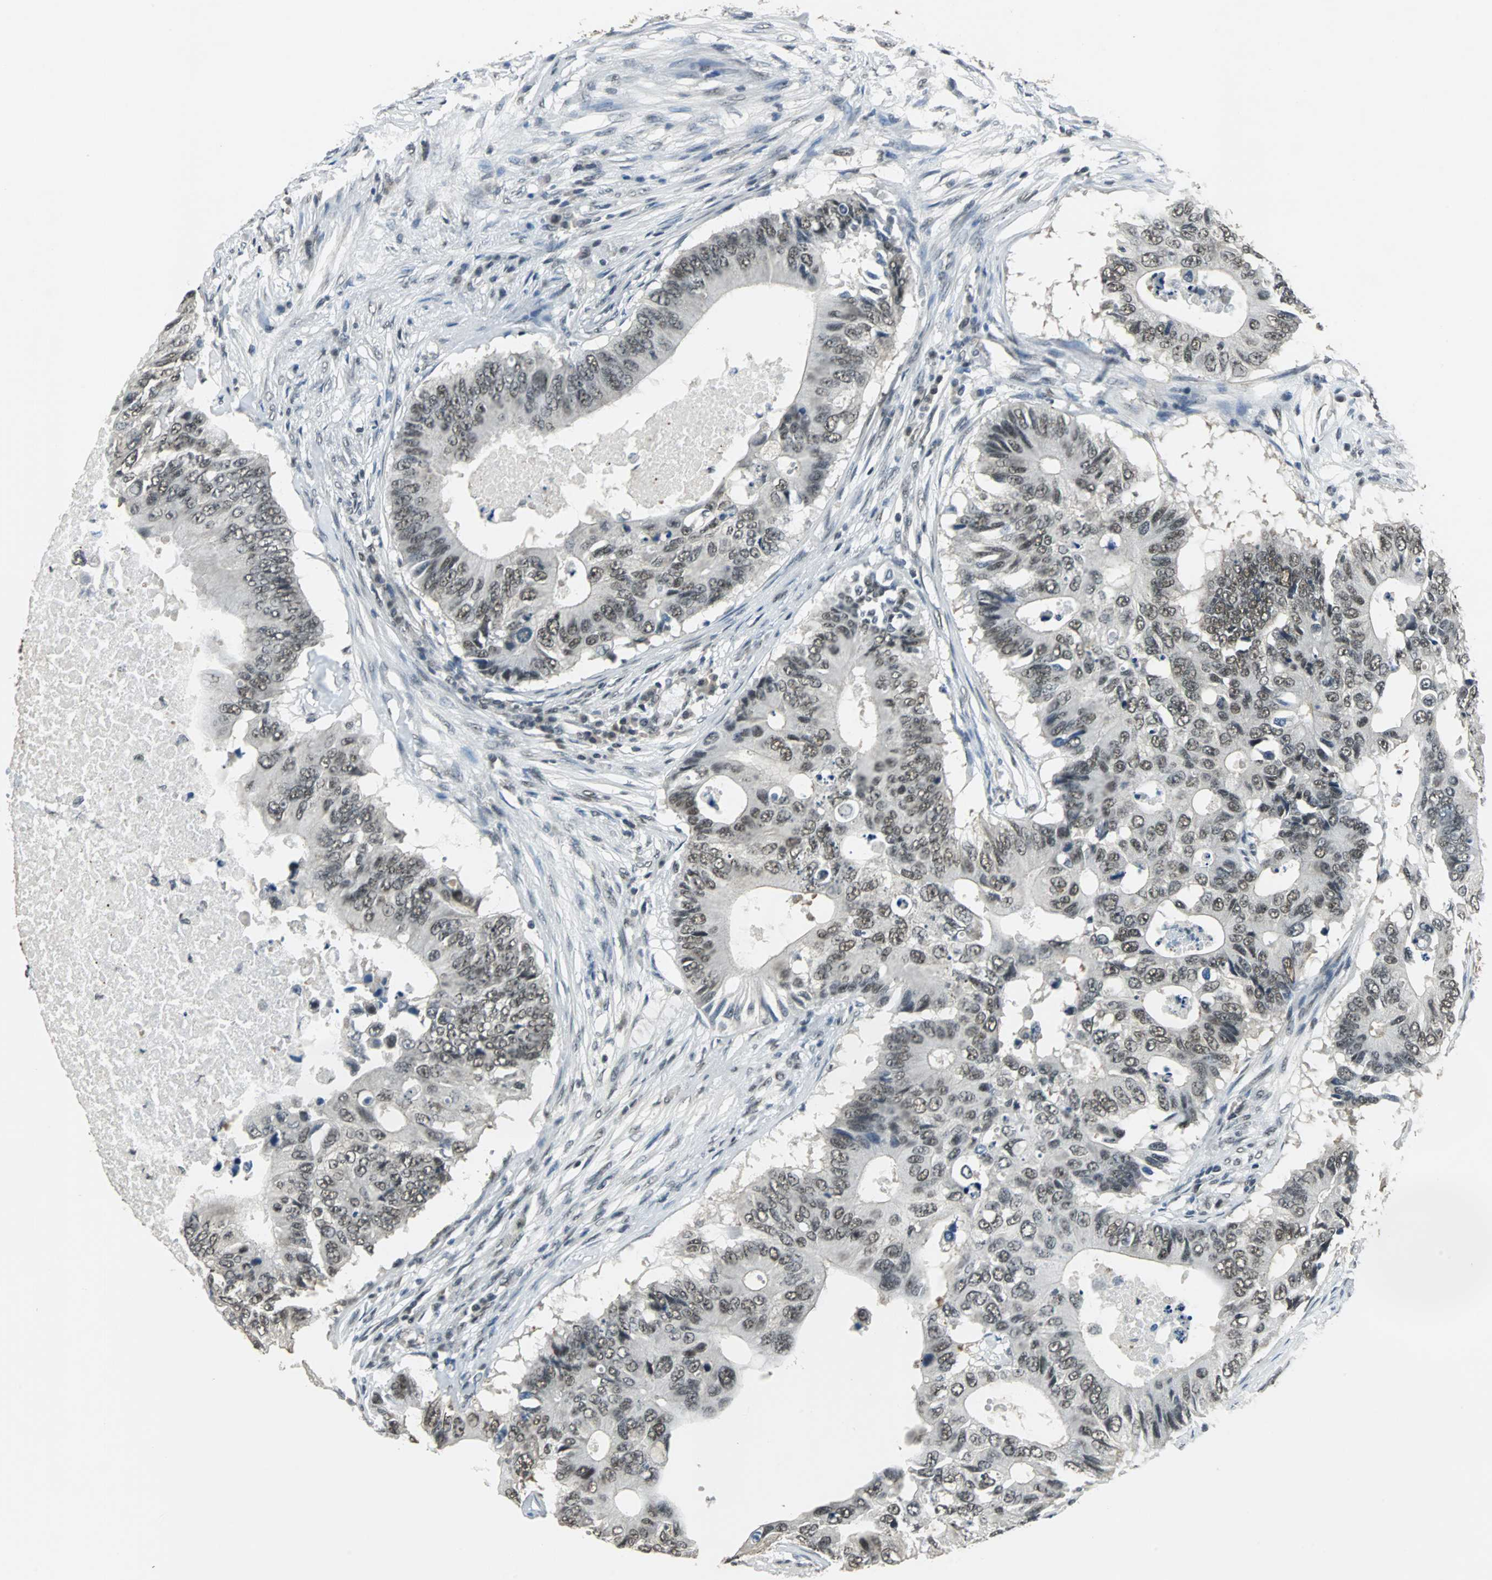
{"staining": {"intensity": "moderate", "quantity": "25%-75%", "location": "nuclear"}, "tissue": "colorectal cancer", "cell_type": "Tumor cells", "image_type": "cancer", "snomed": [{"axis": "morphology", "description": "Adenocarcinoma, NOS"}, {"axis": "topography", "description": "Colon"}], "caption": "Colorectal adenocarcinoma stained with a protein marker shows moderate staining in tumor cells.", "gene": "RBM14", "patient": {"sex": "male", "age": 71}}